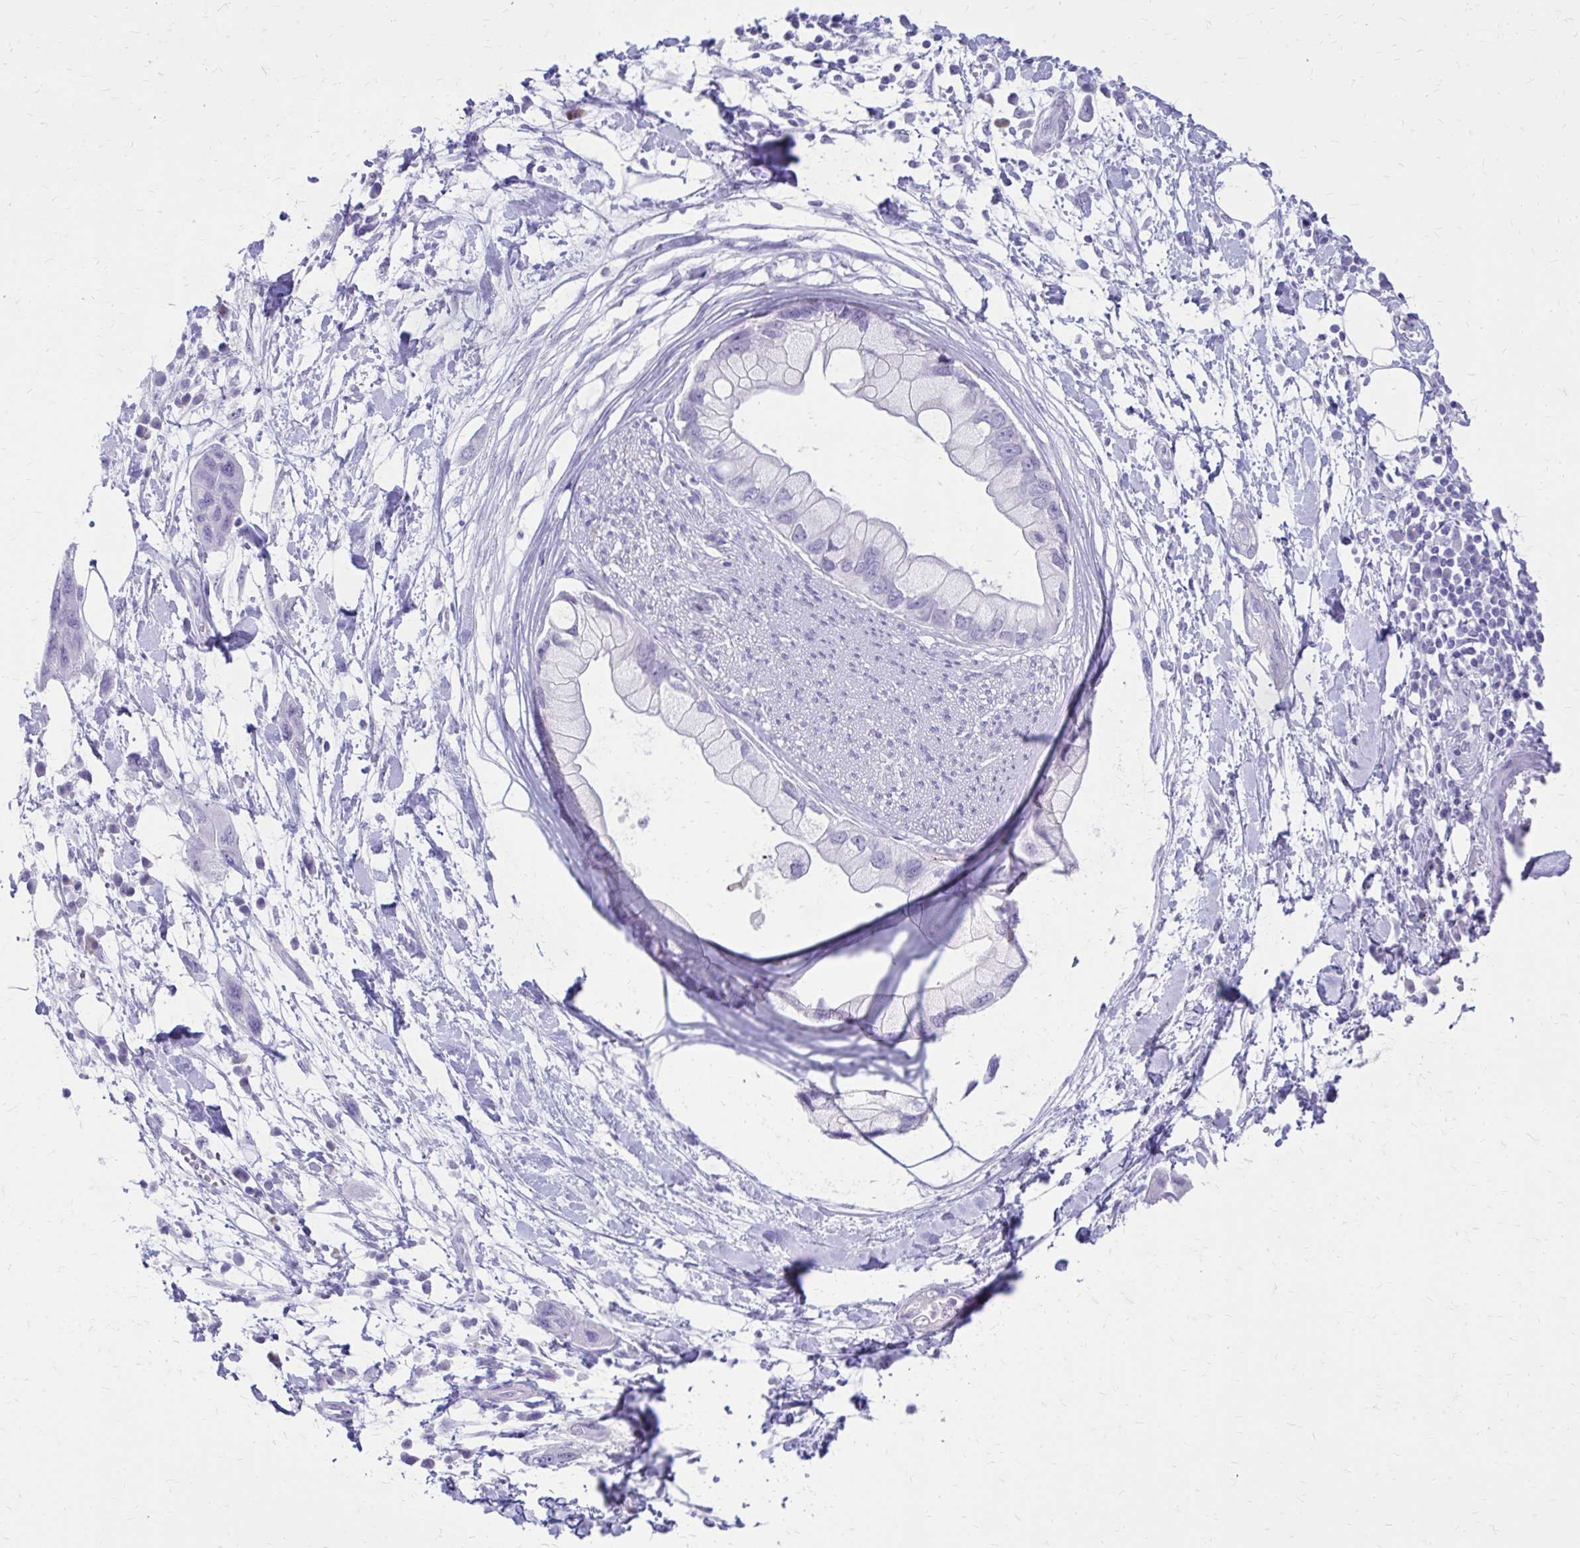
{"staining": {"intensity": "negative", "quantity": "none", "location": "none"}, "tissue": "pancreatic cancer", "cell_type": "Tumor cells", "image_type": "cancer", "snomed": [{"axis": "morphology", "description": "Adenocarcinoma, NOS"}, {"axis": "topography", "description": "Pancreas"}], "caption": "An IHC photomicrograph of pancreatic cancer (adenocarcinoma) is shown. There is no staining in tumor cells of pancreatic cancer (adenocarcinoma).", "gene": "LCN15", "patient": {"sex": "female", "age": 73}}